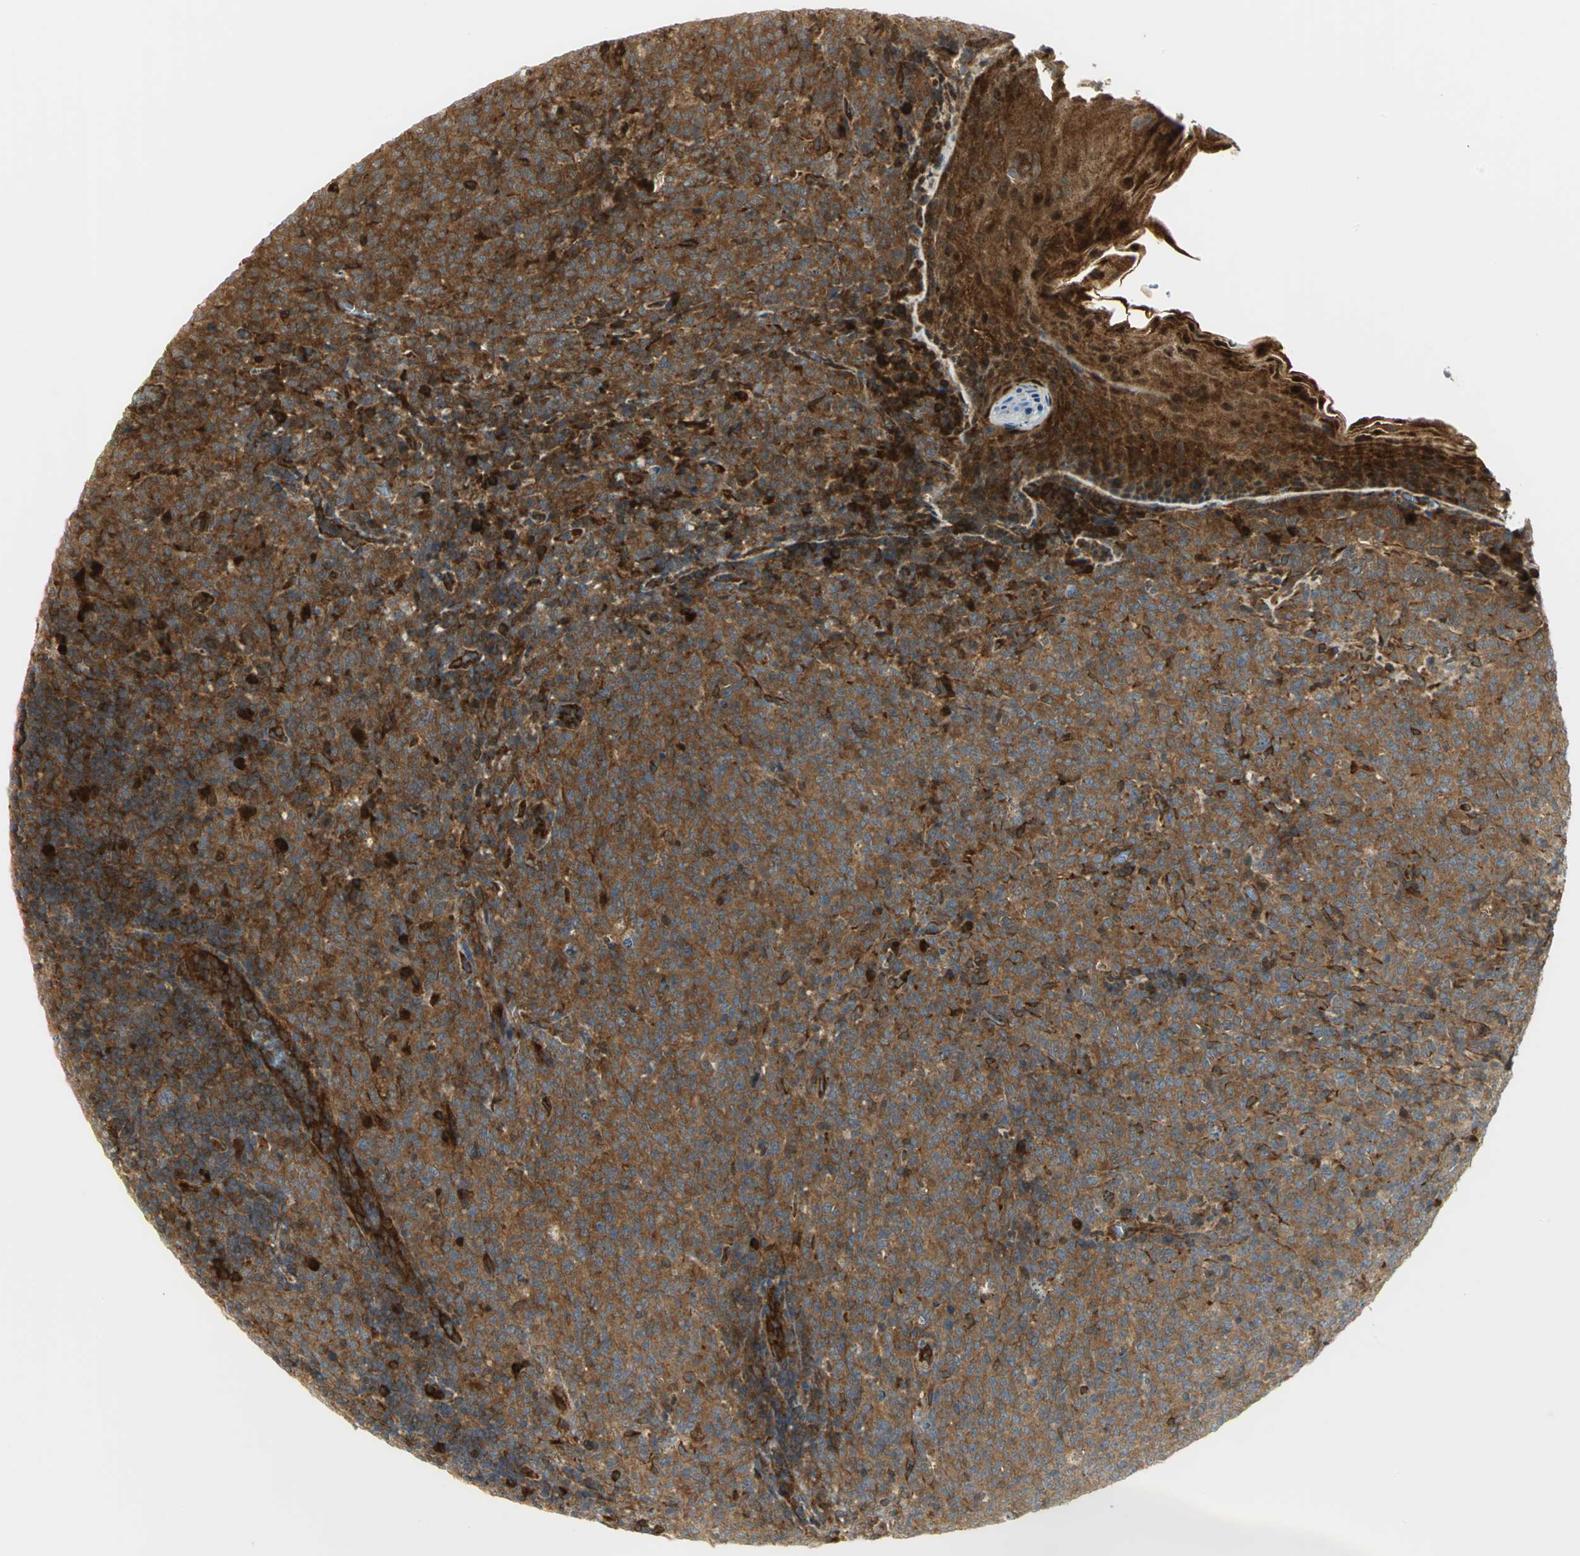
{"staining": {"intensity": "strong", "quantity": ">75%", "location": "cytoplasmic/membranous"}, "tissue": "lymphoma", "cell_type": "Tumor cells", "image_type": "cancer", "snomed": [{"axis": "morphology", "description": "Malignant lymphoma, non-Hodgkin's type, High grade"}, {"axis": "topography", "description": "Tonsil"}], "caption": "This is an image of IHC staining of malignant lymphoma, non-Hodgkin's type (high-grade), which shows strong positivity in the cytoplasmic/membranous of tumor cells.", "gene": "EEA1", "patient": {"sex": "female", "age": 36}}